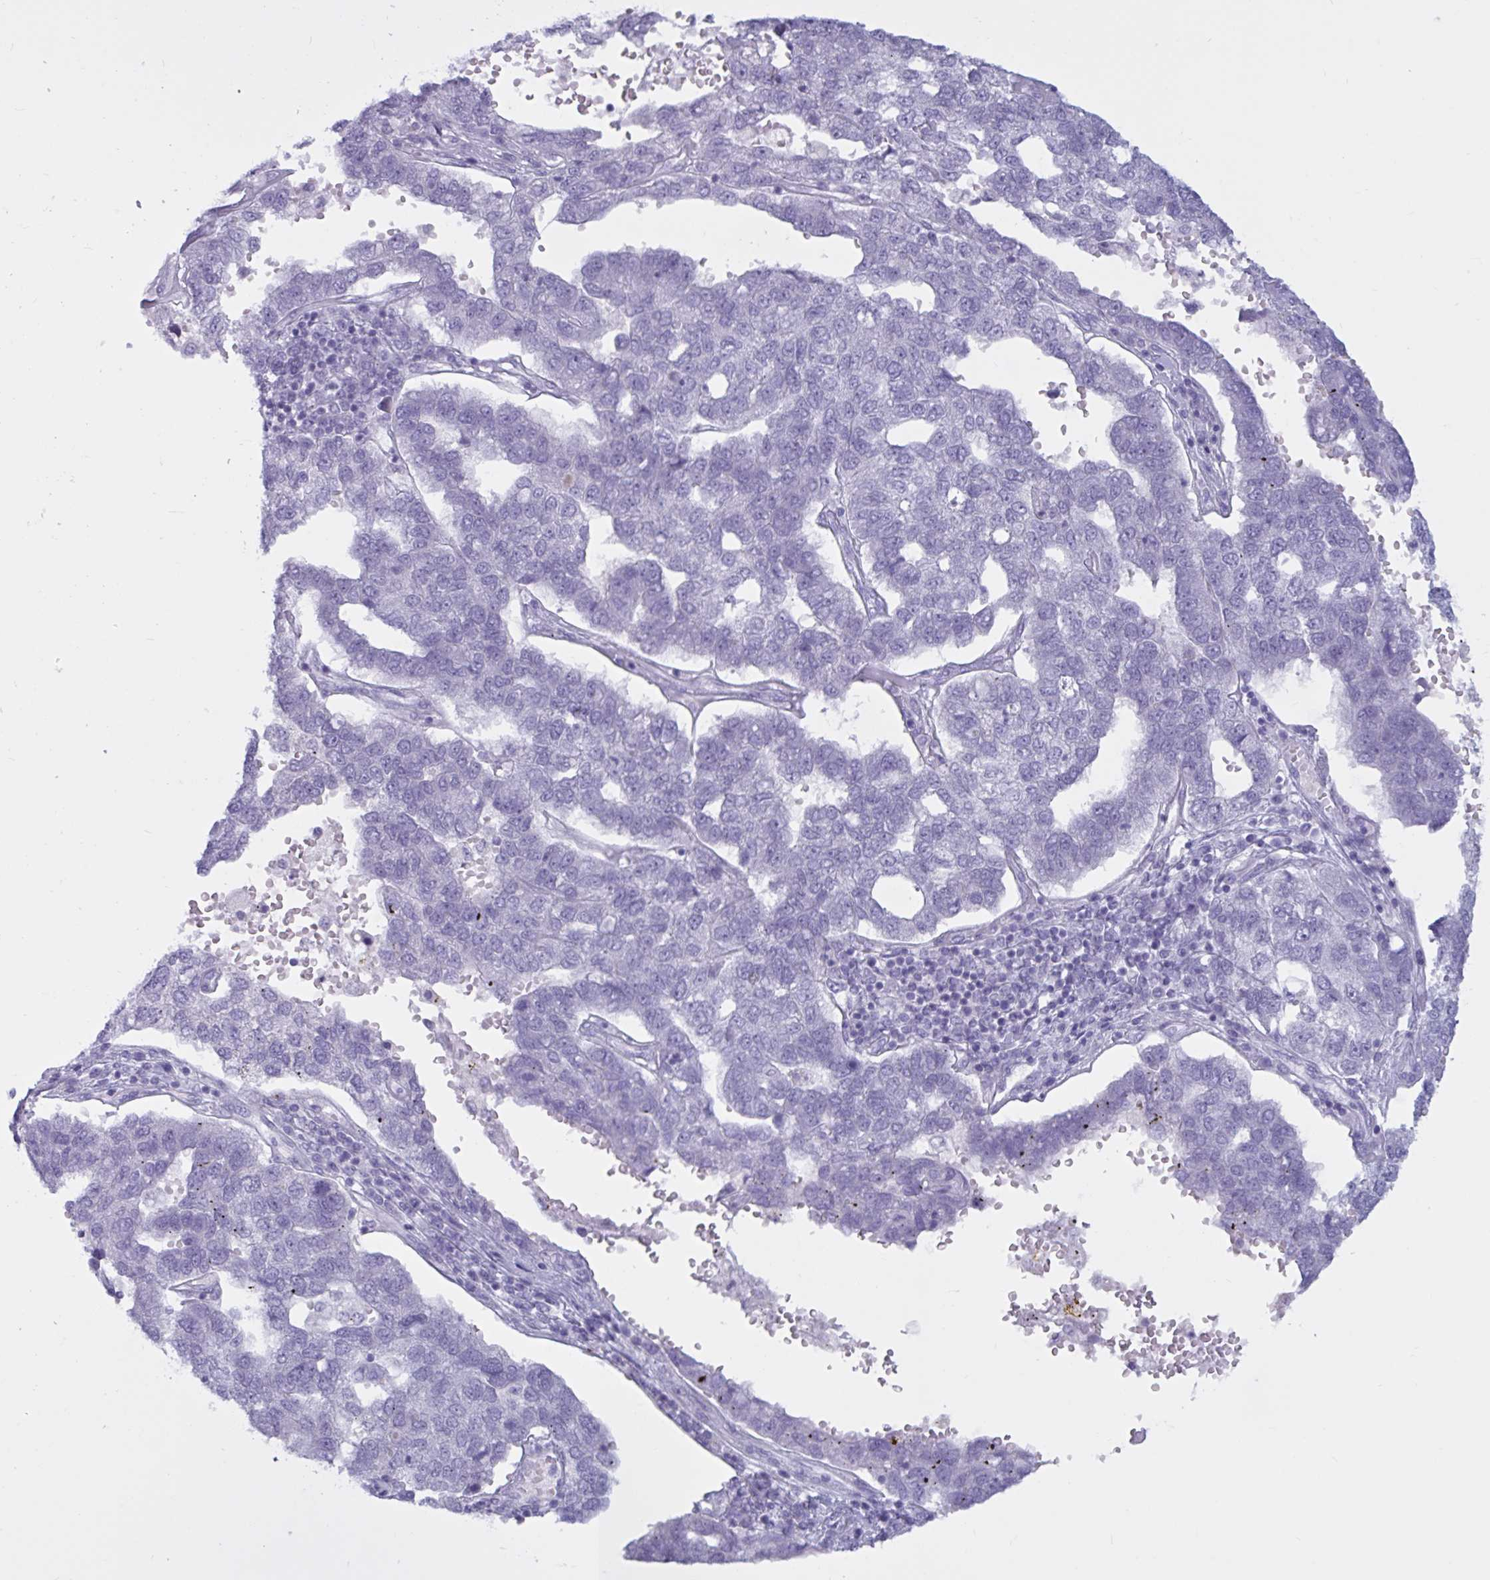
{"staining": {"intensity": "negative", "quantity": "none", "location": "none"}, "tissue": "pancreatic cancer", "cell_type": "Tumor cells", "image_type": "cancer", "snomed": [{"axis": "morphology", "description": "Adenocarcinoma, NOS"}, {"axis": "topography", "description": "Pancreas"}], "caption": "IHC of human pancreatic cancer (adenocarcinoma) demonstrates no staining in tumor cells.", "gene": "BBS10", "patient": {"sex": "female", "age": 61}}